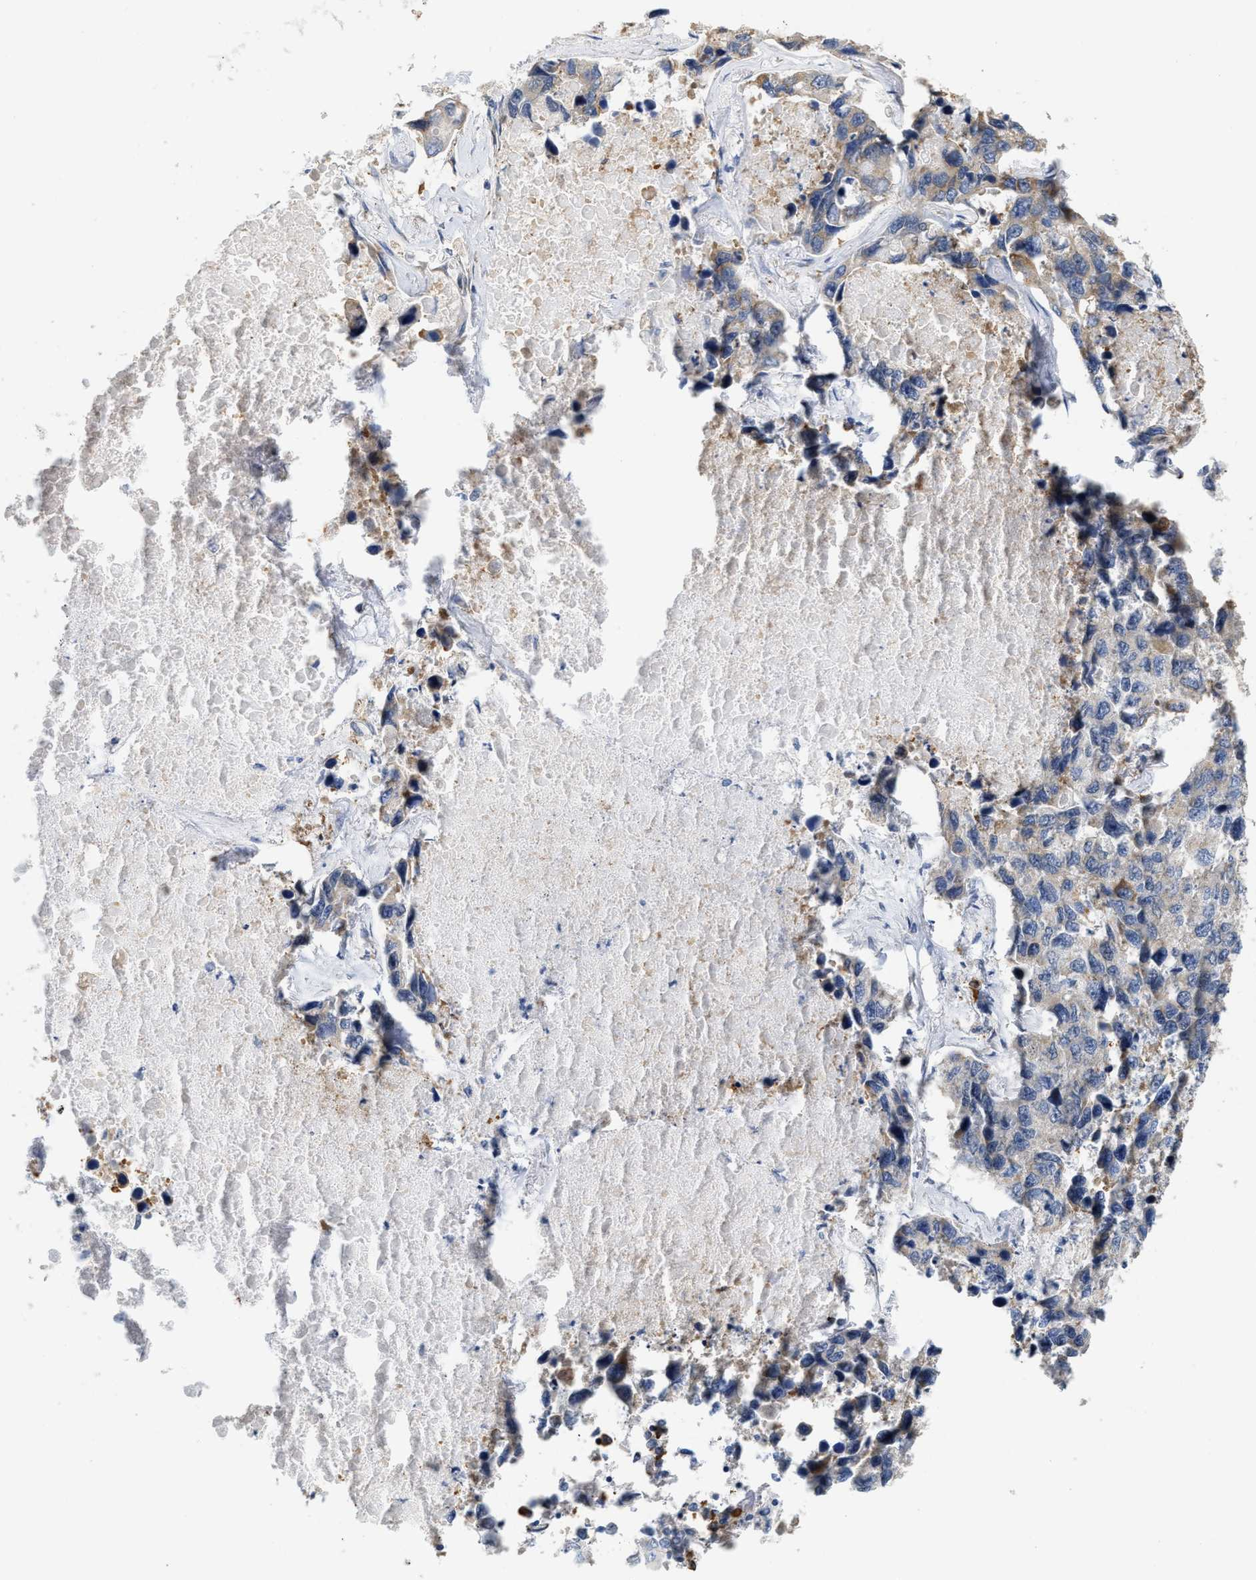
{"staining": {"intensity": "weak", "quantity": "<25%", "location": "cytoplasmic/membranous"}, "tissue": "lung cancer", "cell_type": "Tumor cells", "image_type": "cancer", "snomed": [{"axis": "morphology", "description": "Adenocarcinoma, NOS"}, {"axis": "topography", "description": "Lung"}], "caption": "This is an immunohistochemistry histopathology image of adenocarcinoma (lung). There is no positivity in tumor cells.", "gene": "RYR2", "patient": {"sex": "male", "age": 64}}